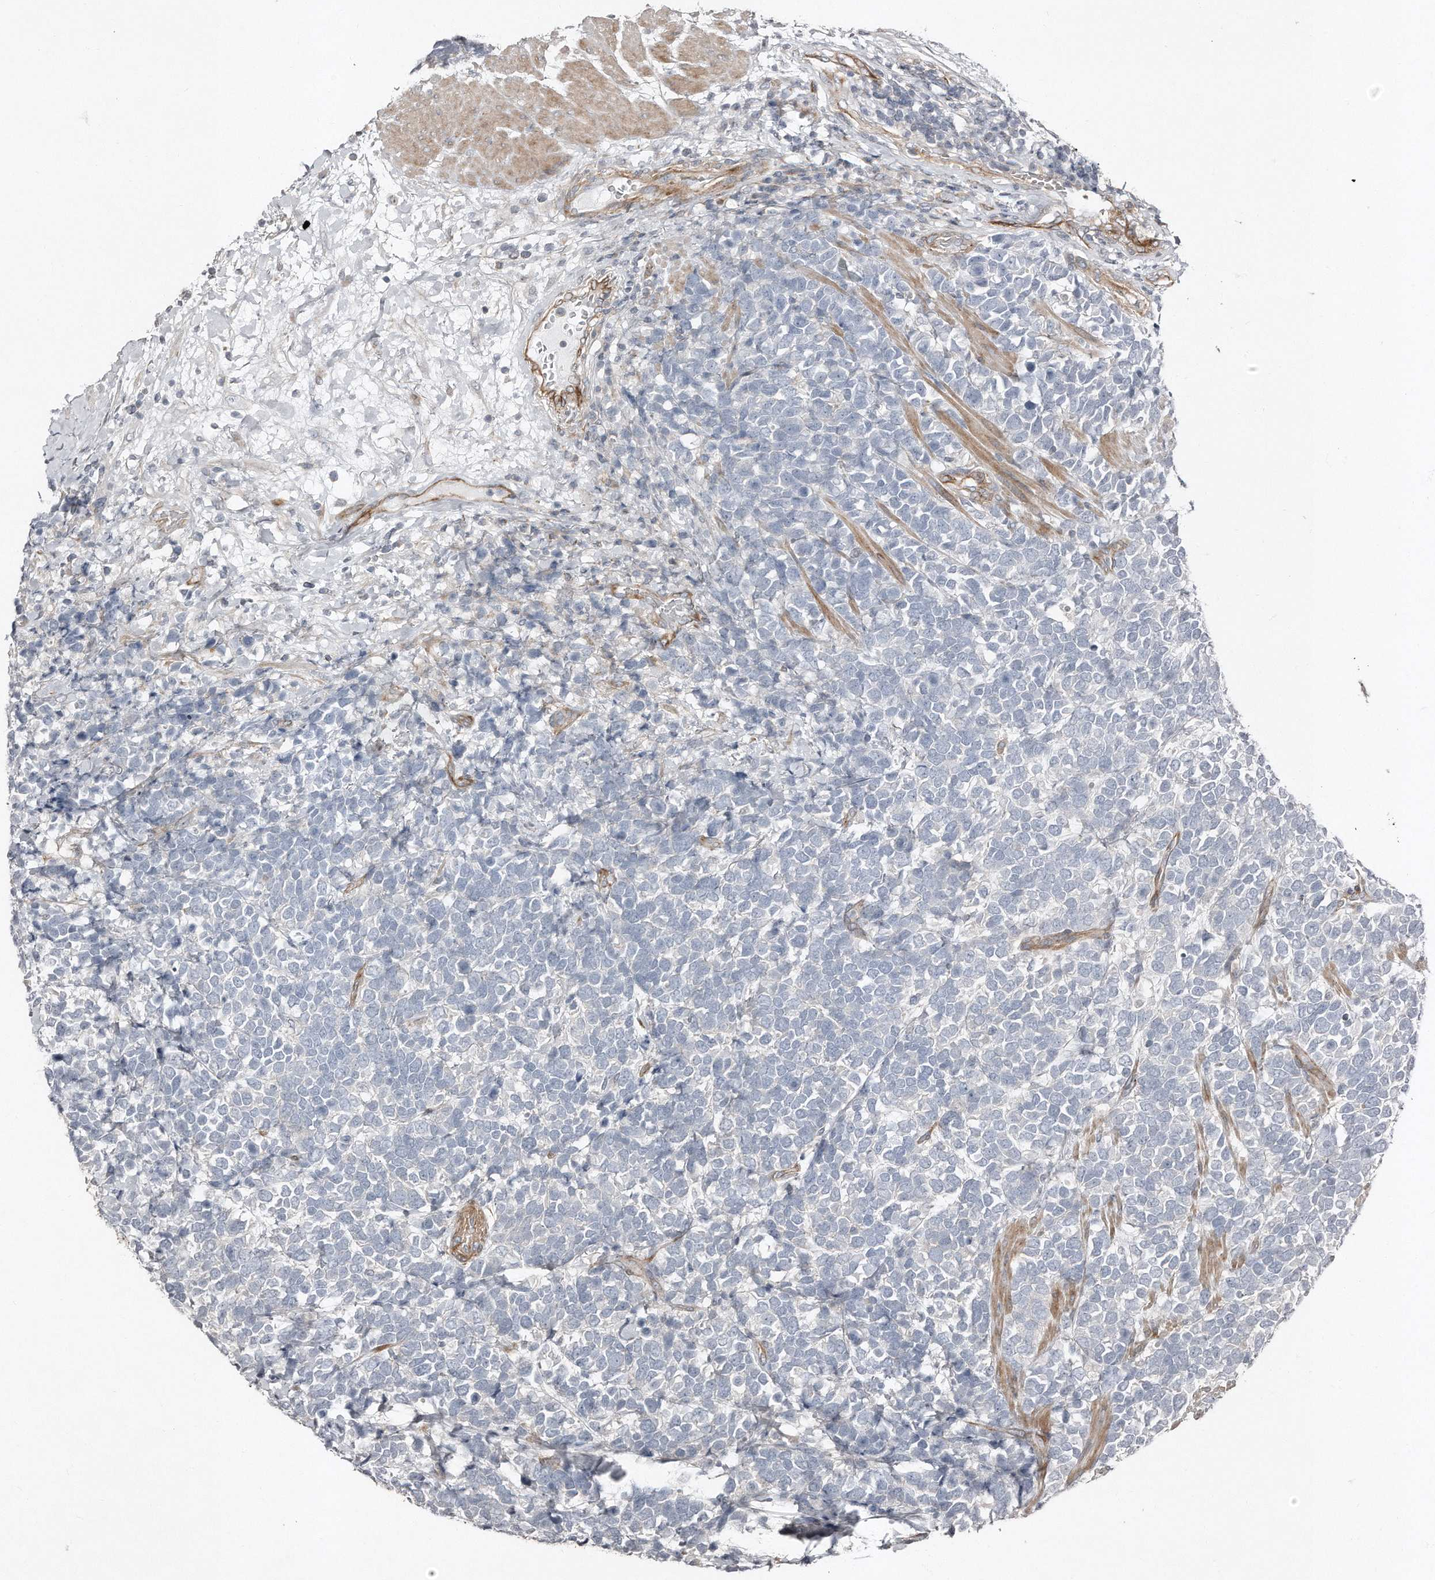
{"staining": {"intensity": "negative", "quantity": "none", "location": "none"}, "tissue": "urothelial cancer", "cell_type": "Tumor cells", "image_type": "cancer", "snomed": [{"axis": "morphology", "description": "Urothelial carcinoma, High grade"}, {"axis": "topography", "description": "Urinary bladder"}], "caption": "Immunohistochemical staining of high-grade urothelial carcinoma demonstrates no significant positivity in tumor cells.", "gene": "SNAP47", "patient": {"sex": "female", "age": 82}}